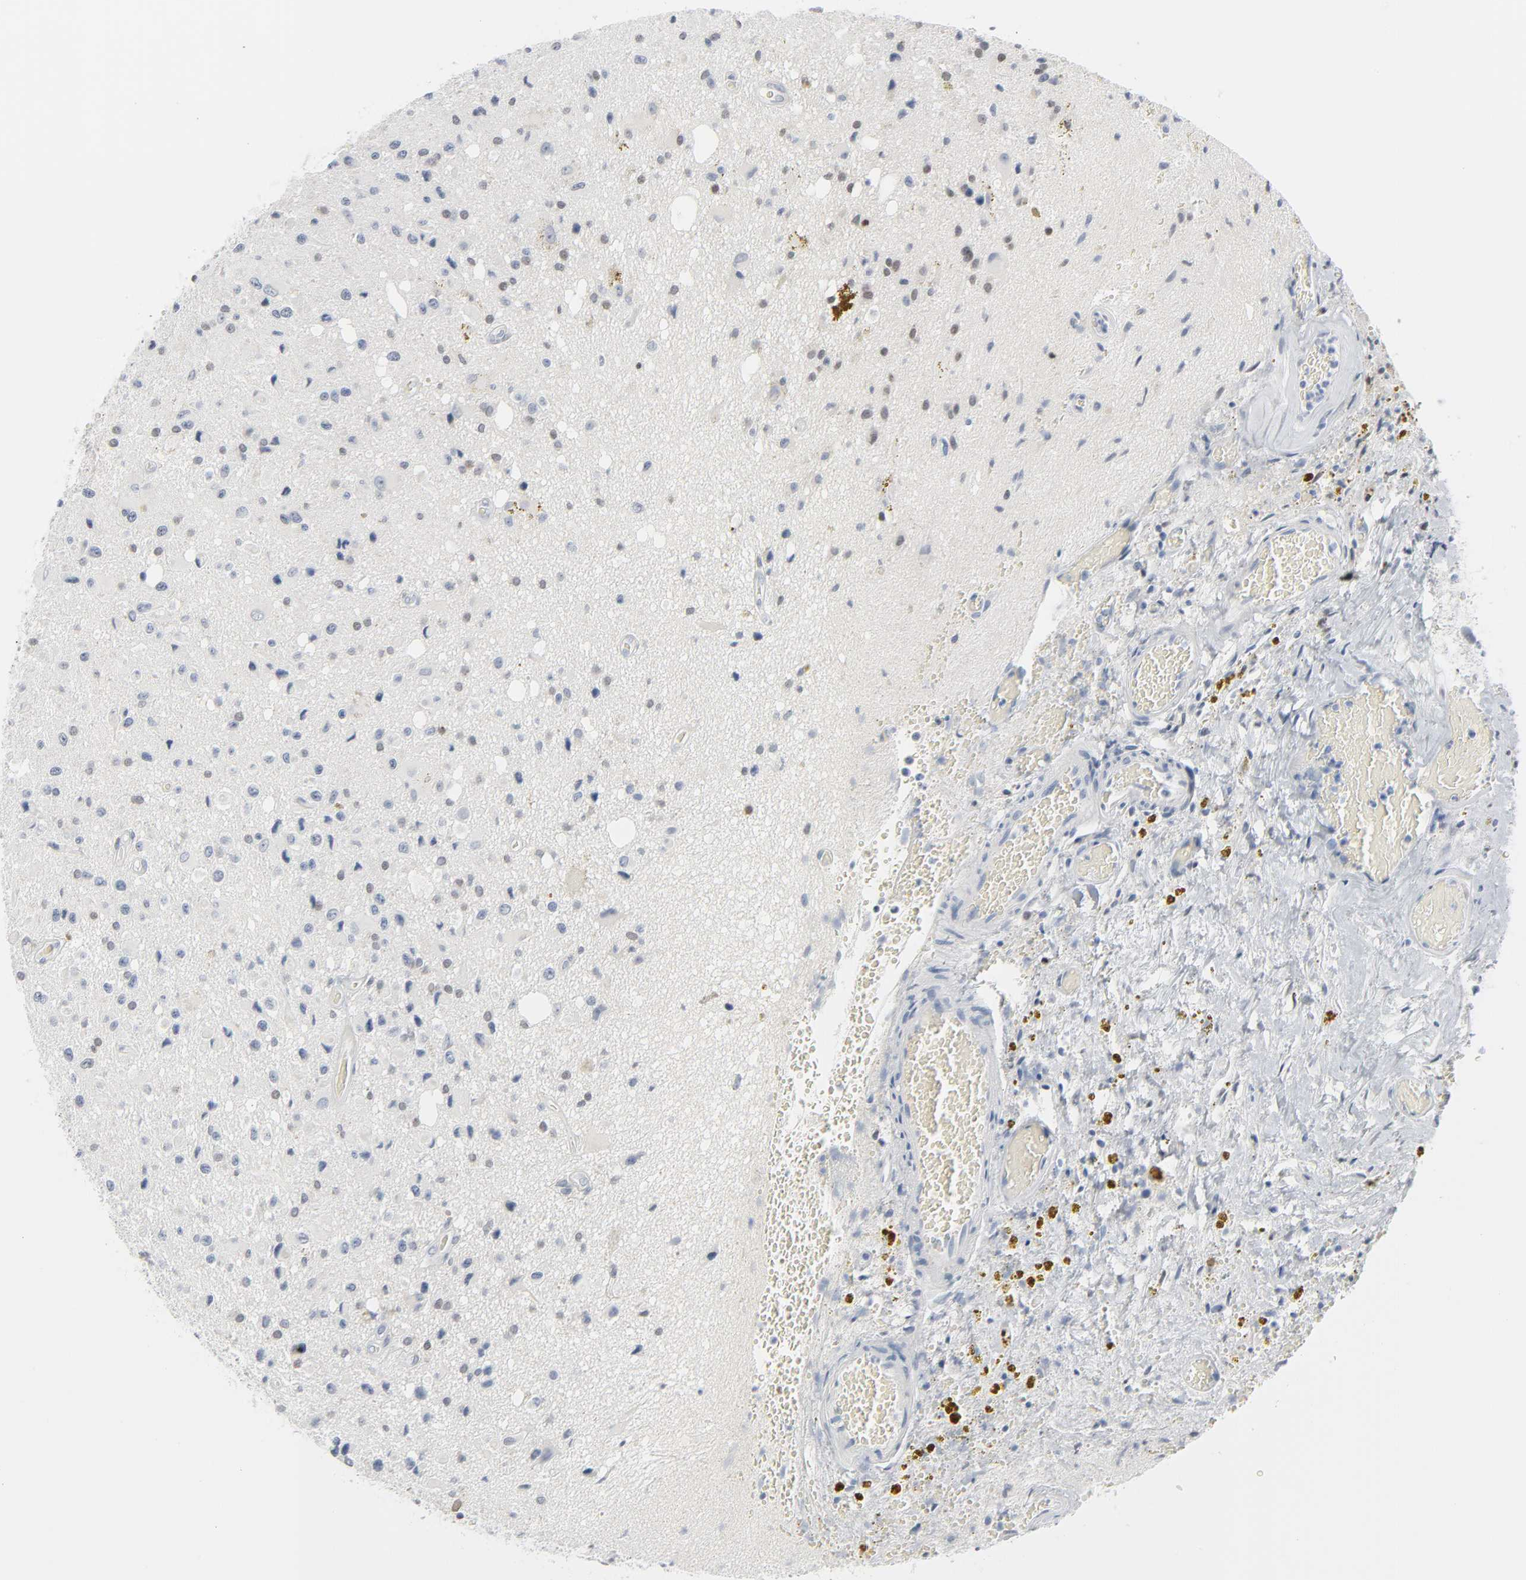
{"staining": {"intensity": "weak", "quantity": "<25%", "location": "nuclear"}, "tissue": "glioma", "cell_type": "Tumor cells", "image_type": "cancer", "snomed": [{"axis": "morphology", "description": "Glioma, malignant, Low grade"}, {"axis": "topography", "description": "Brain"}], "caption": "A high-resolution image shows IHC staining of glioma, which exhibits no significant positivity in tumor cells.", "gene": "MITF", "patient": {"sex": "male", "age": 58}}